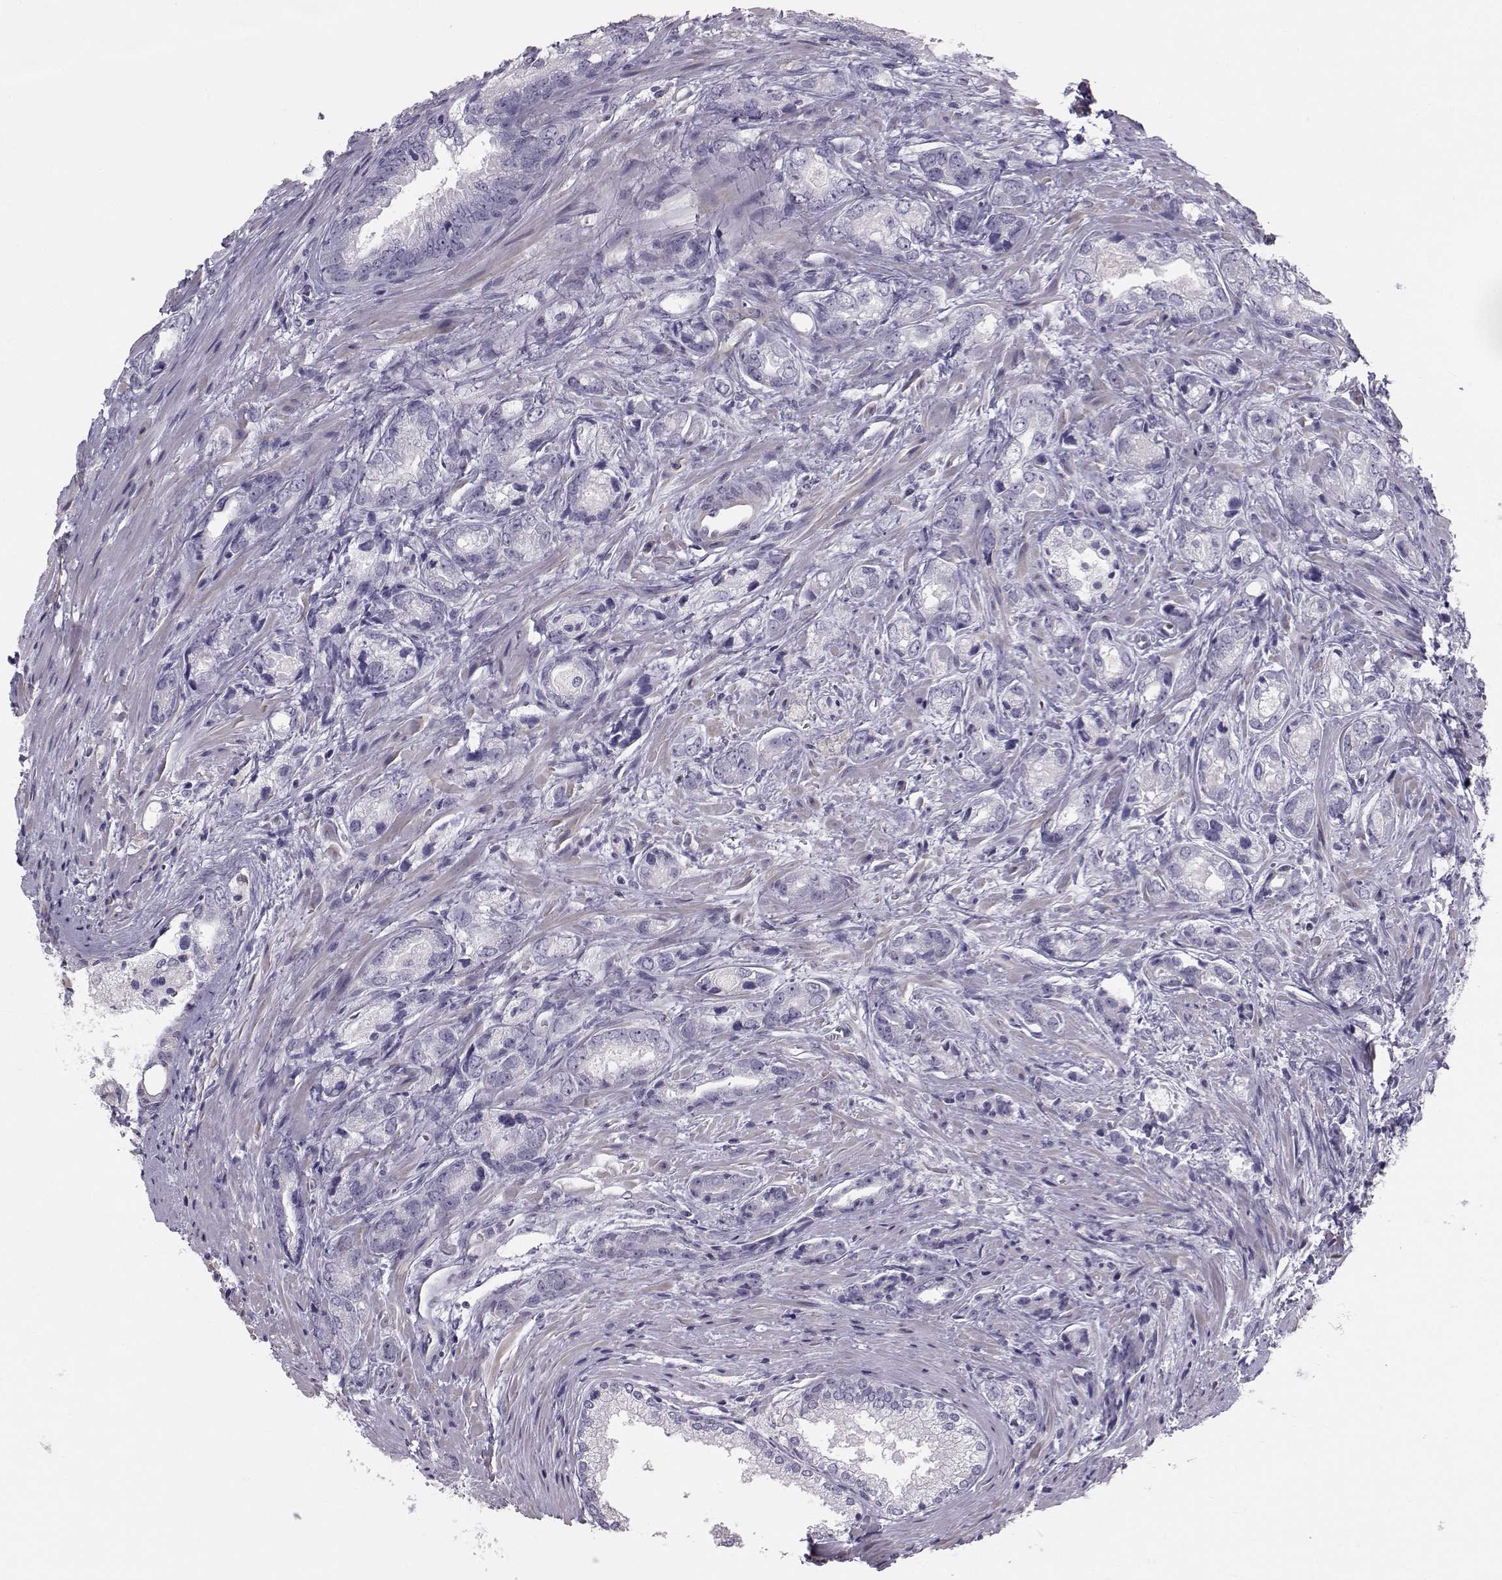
{"staining": {"intensity": "negative", "quantity": "none", "location": "none"}, "tissue": "prostate cancer", "cell_type": "Tumor cells", "image_type": "cancer", "snomed": [{"axis": "morphology", "description": "Adenocarcinoma, NOS"}, {"axis": "morphology", "description": "Adenocarcinoma, High grade"}, {"axis": "topography", "description": "Prostate"}], "caption": "Prostate cancer was stained to show a protein in brown. There is no significant expression in tumor cells.", "gene": "GARIN3", "patient": {"sex": "male", "age": 70}}